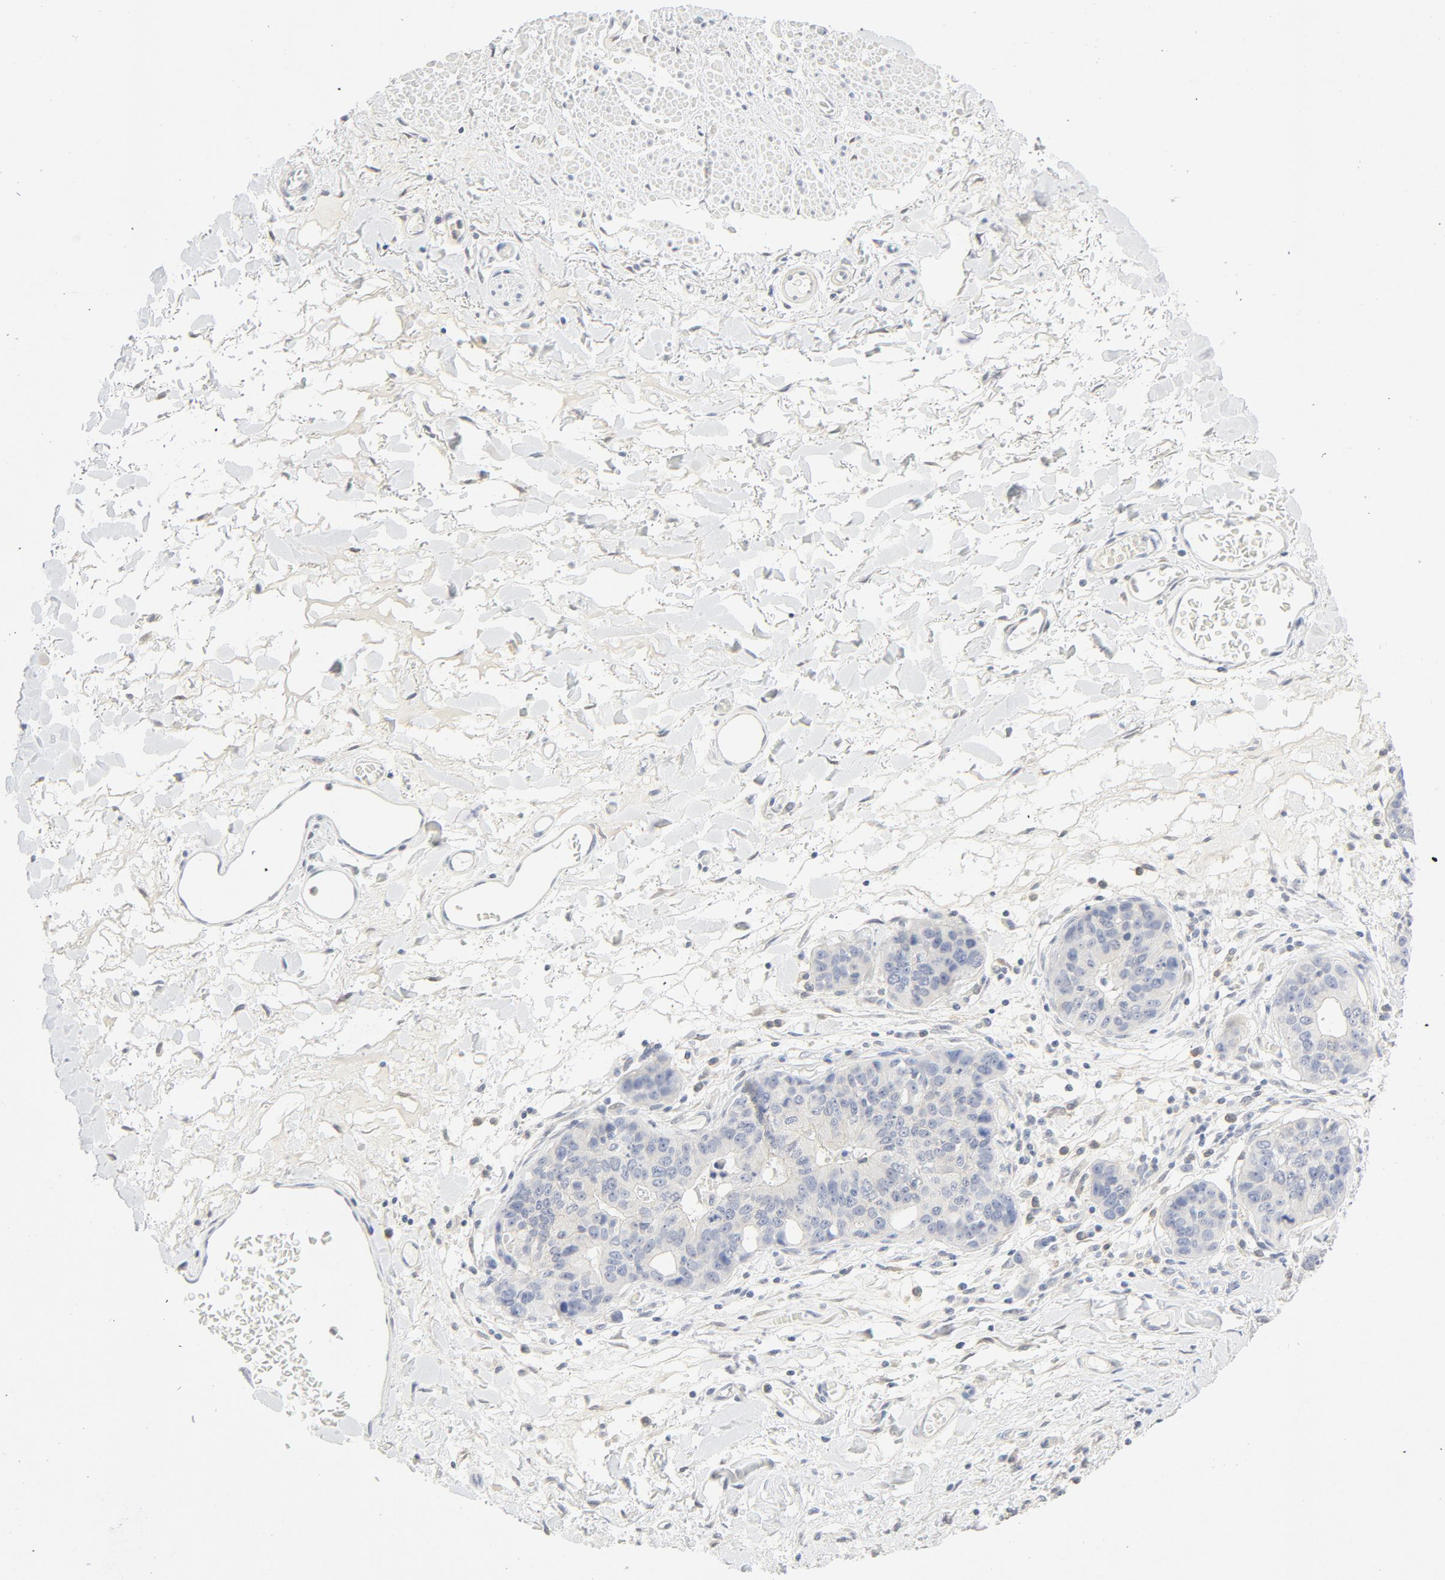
{"staining": {"intensity": "negative", "quantity": "none", "location": "none"}, "tissue": "stomach cancer", "cell_type": "Tumor cells", "image_type": "cancer", "snomed": [{"axis": "morphology", "description": "Adenocarcinoma, NOS"}, {"axis": "topography", "description": "Esophagus"}, {"axis": "topography", "description": "Stomach"}], "caption": "Immunohistochemical staining of human stomach cancer (adenocarcinoma) demonstrates no significant staining in tumor cells.", "gene": "PGM1", "patient": {"sex": "male", "age": 74}}